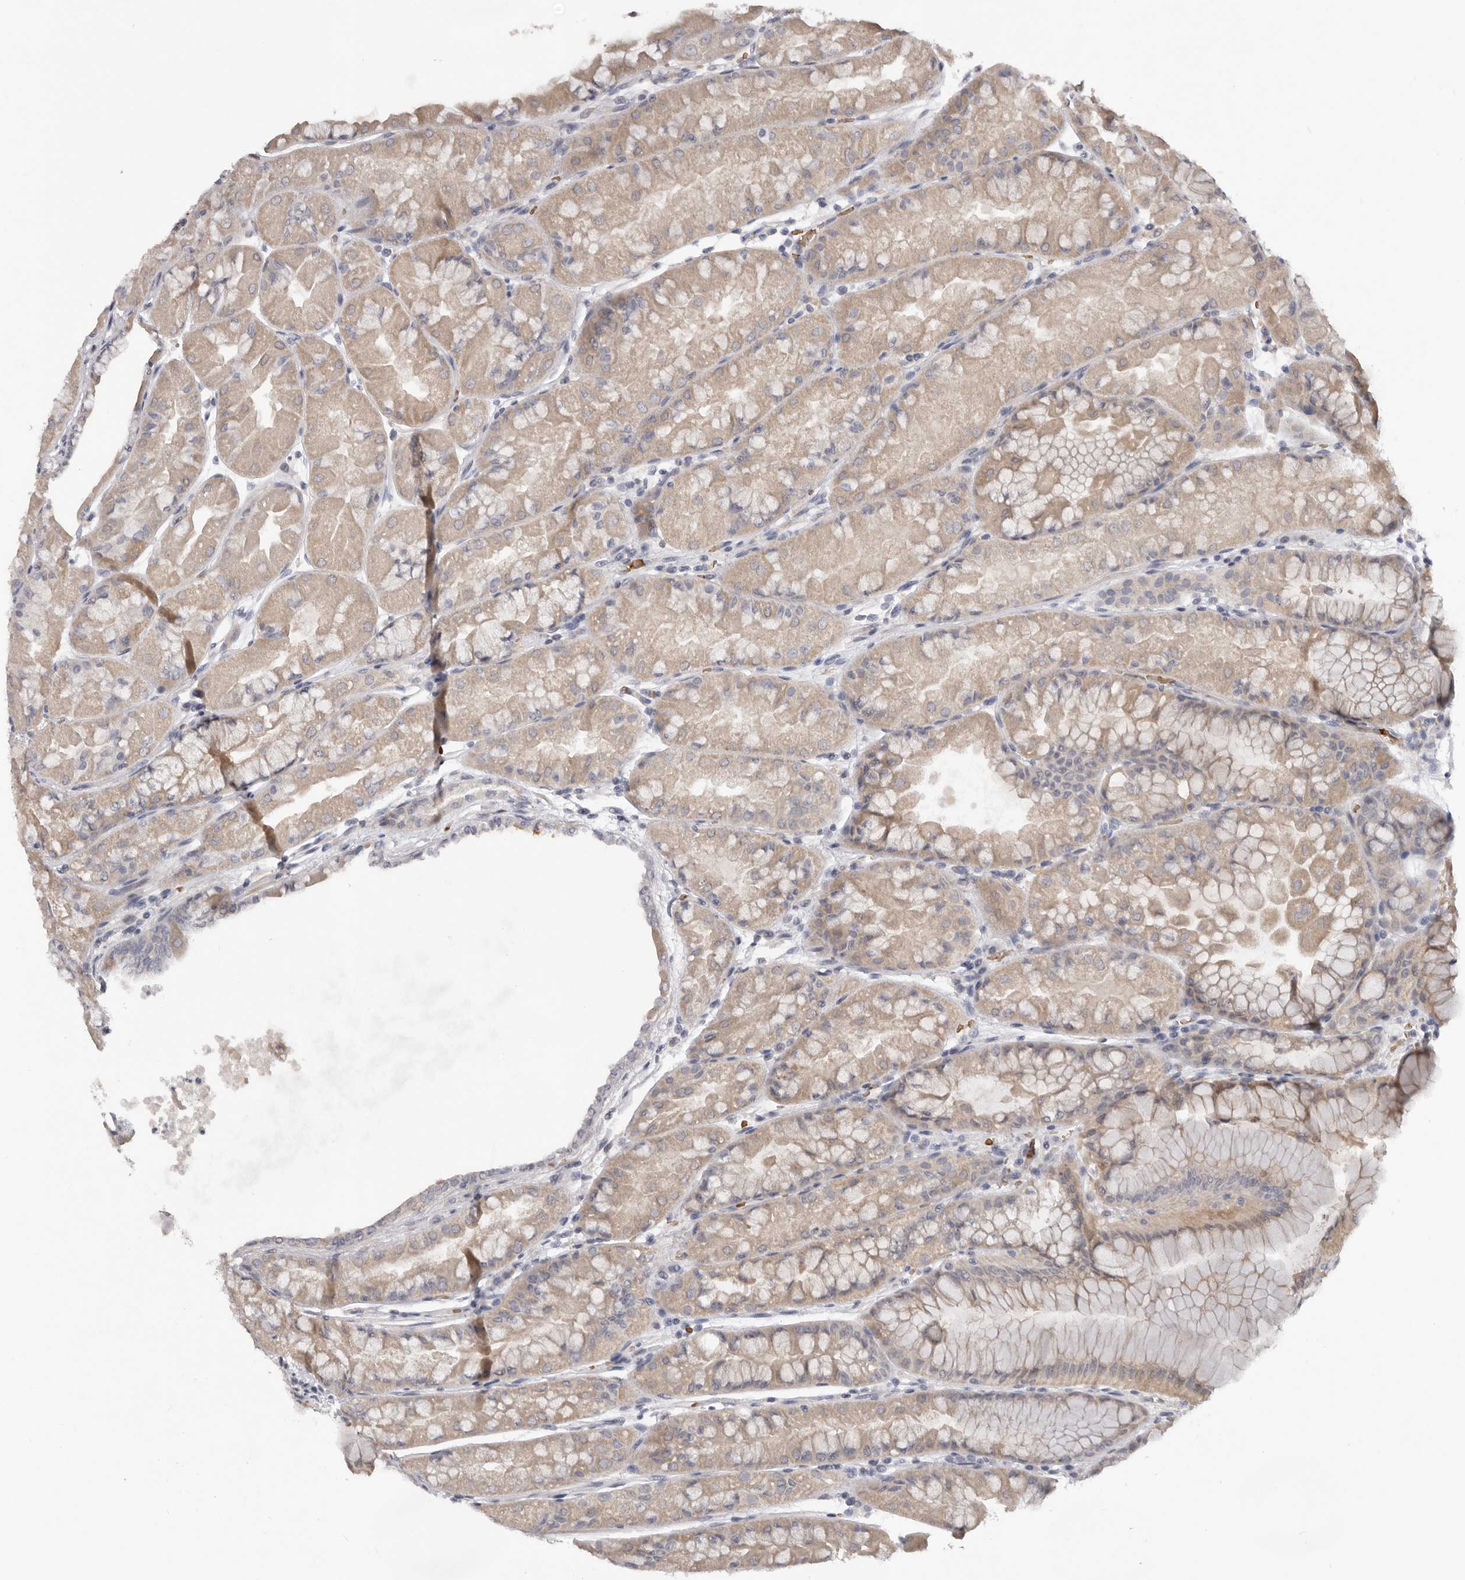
{"staining": {"intensity": "weak", "quantity": ">75%", "location": "cytoplasmic/membranous"}, "tissue": "stomach", "cell_type": "Glandular cells", "image_type": "normal", "snomed": [{"axis": "morphology", "description": "Normal tissue, NOS"}, {"axis": "topography", "description": "Stomach, upper"}], "caption": "The image shows immunohistochemical staining of benign stomach. There is weak cytoplasmic/membranous expression is seen in approximately >75% of glandular cells.", "gene": "TNR", "patient": {"sex": "male", "age": 47}}